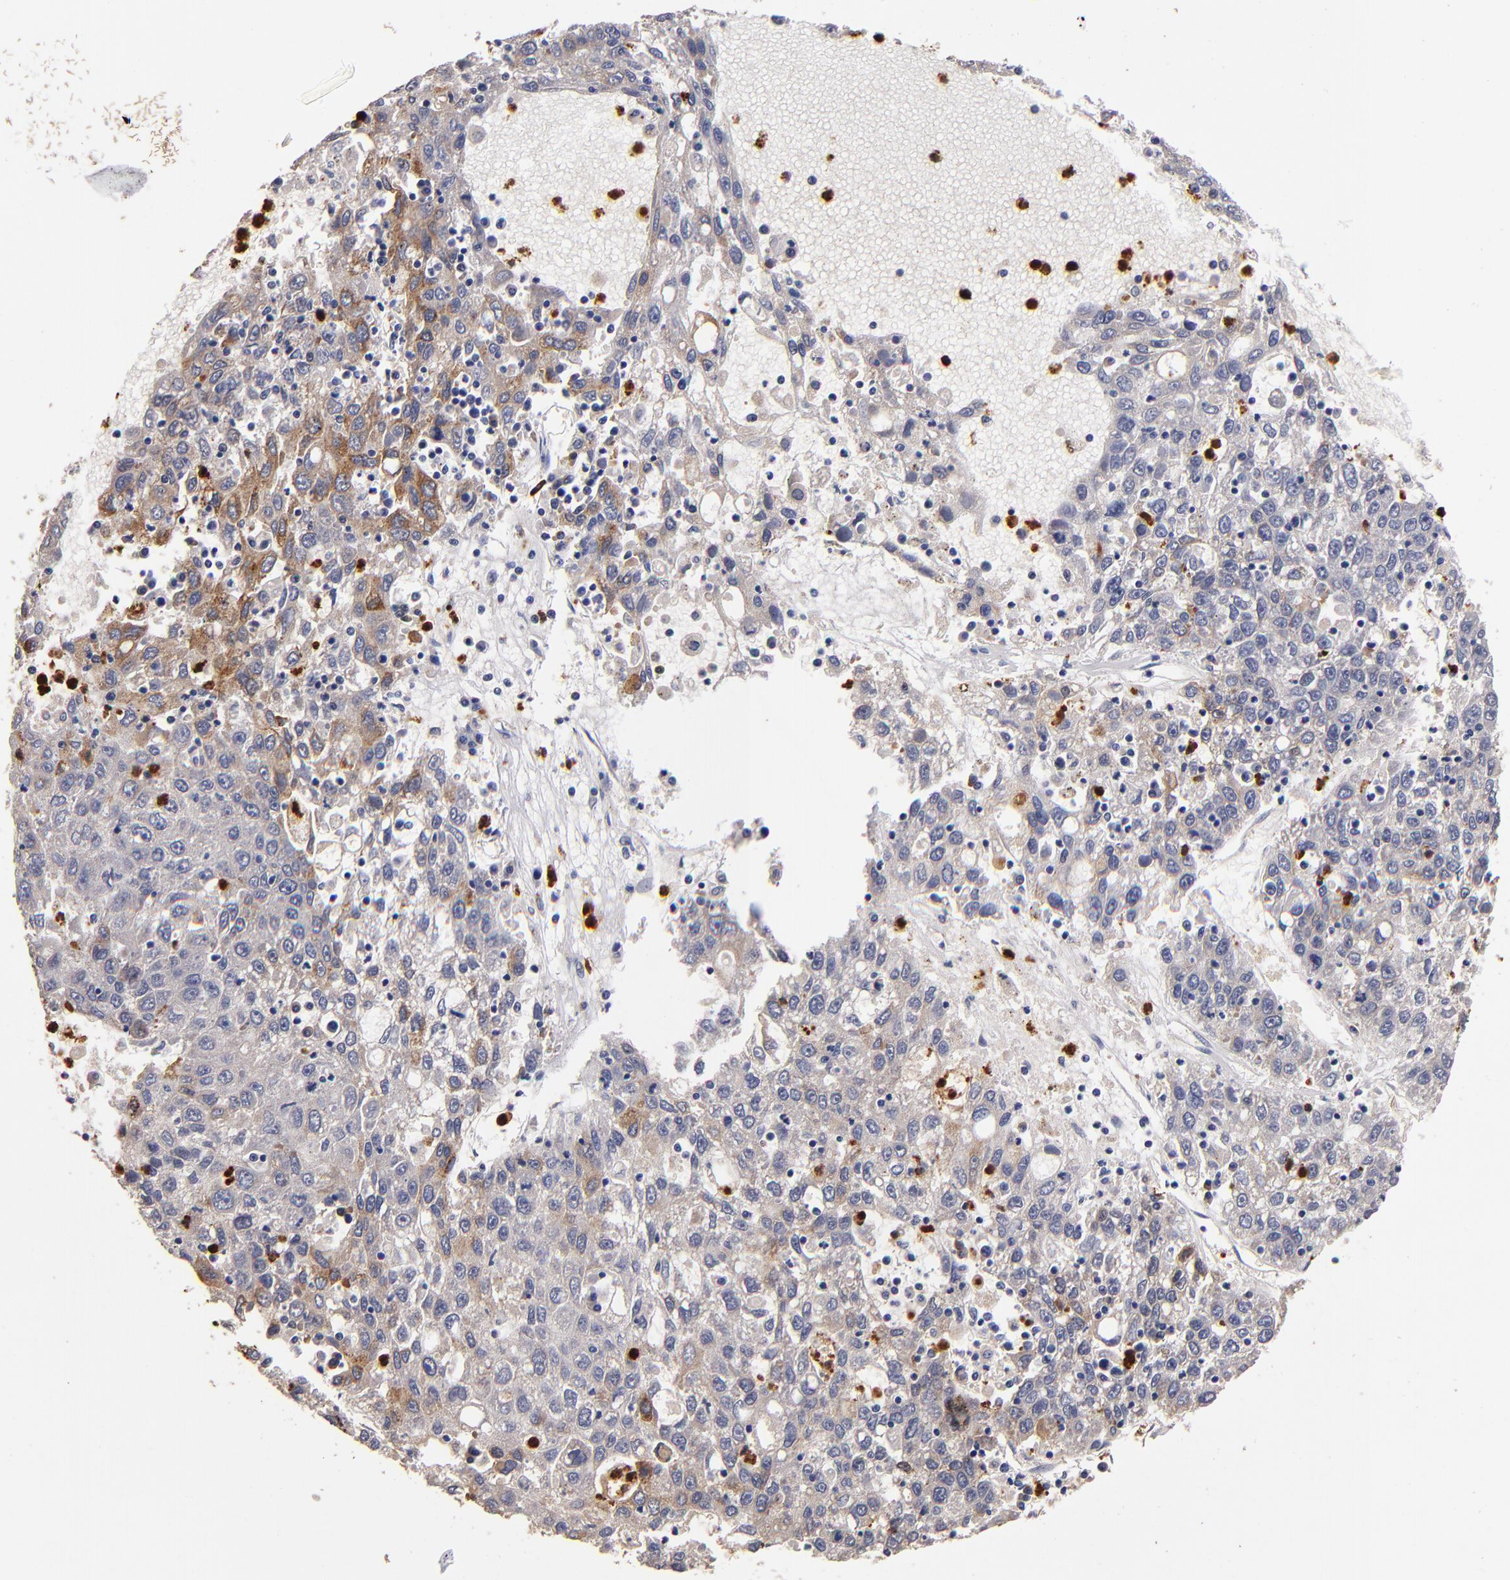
{"staining": {"intensity": "moderate", "quantity": "25%-75%", "location": "cytoplasmic/membranous"}, "tissue": "liver cancer", "cell_type": "Tumor cells", "image_type": "cancer", "snomed": [{"axis": "morphology", "description": "Carcinoma, Hepatocellular, NOS"}, {"axis": "topography", "description": "Liver"}], "caption": "Liver hepatocellular carcinoma was stained to show a protein in brown. There is medium levels of moderate cytoplasmic/membranous positivity in approximately 25%-75% of tumor cells. (DAB (3,3'-diaminobenzidine) = brown stain, brightfield microscopy at high magnification).", "gene": "TTLL12", "patient": {"sex": "male", "age": 49}}